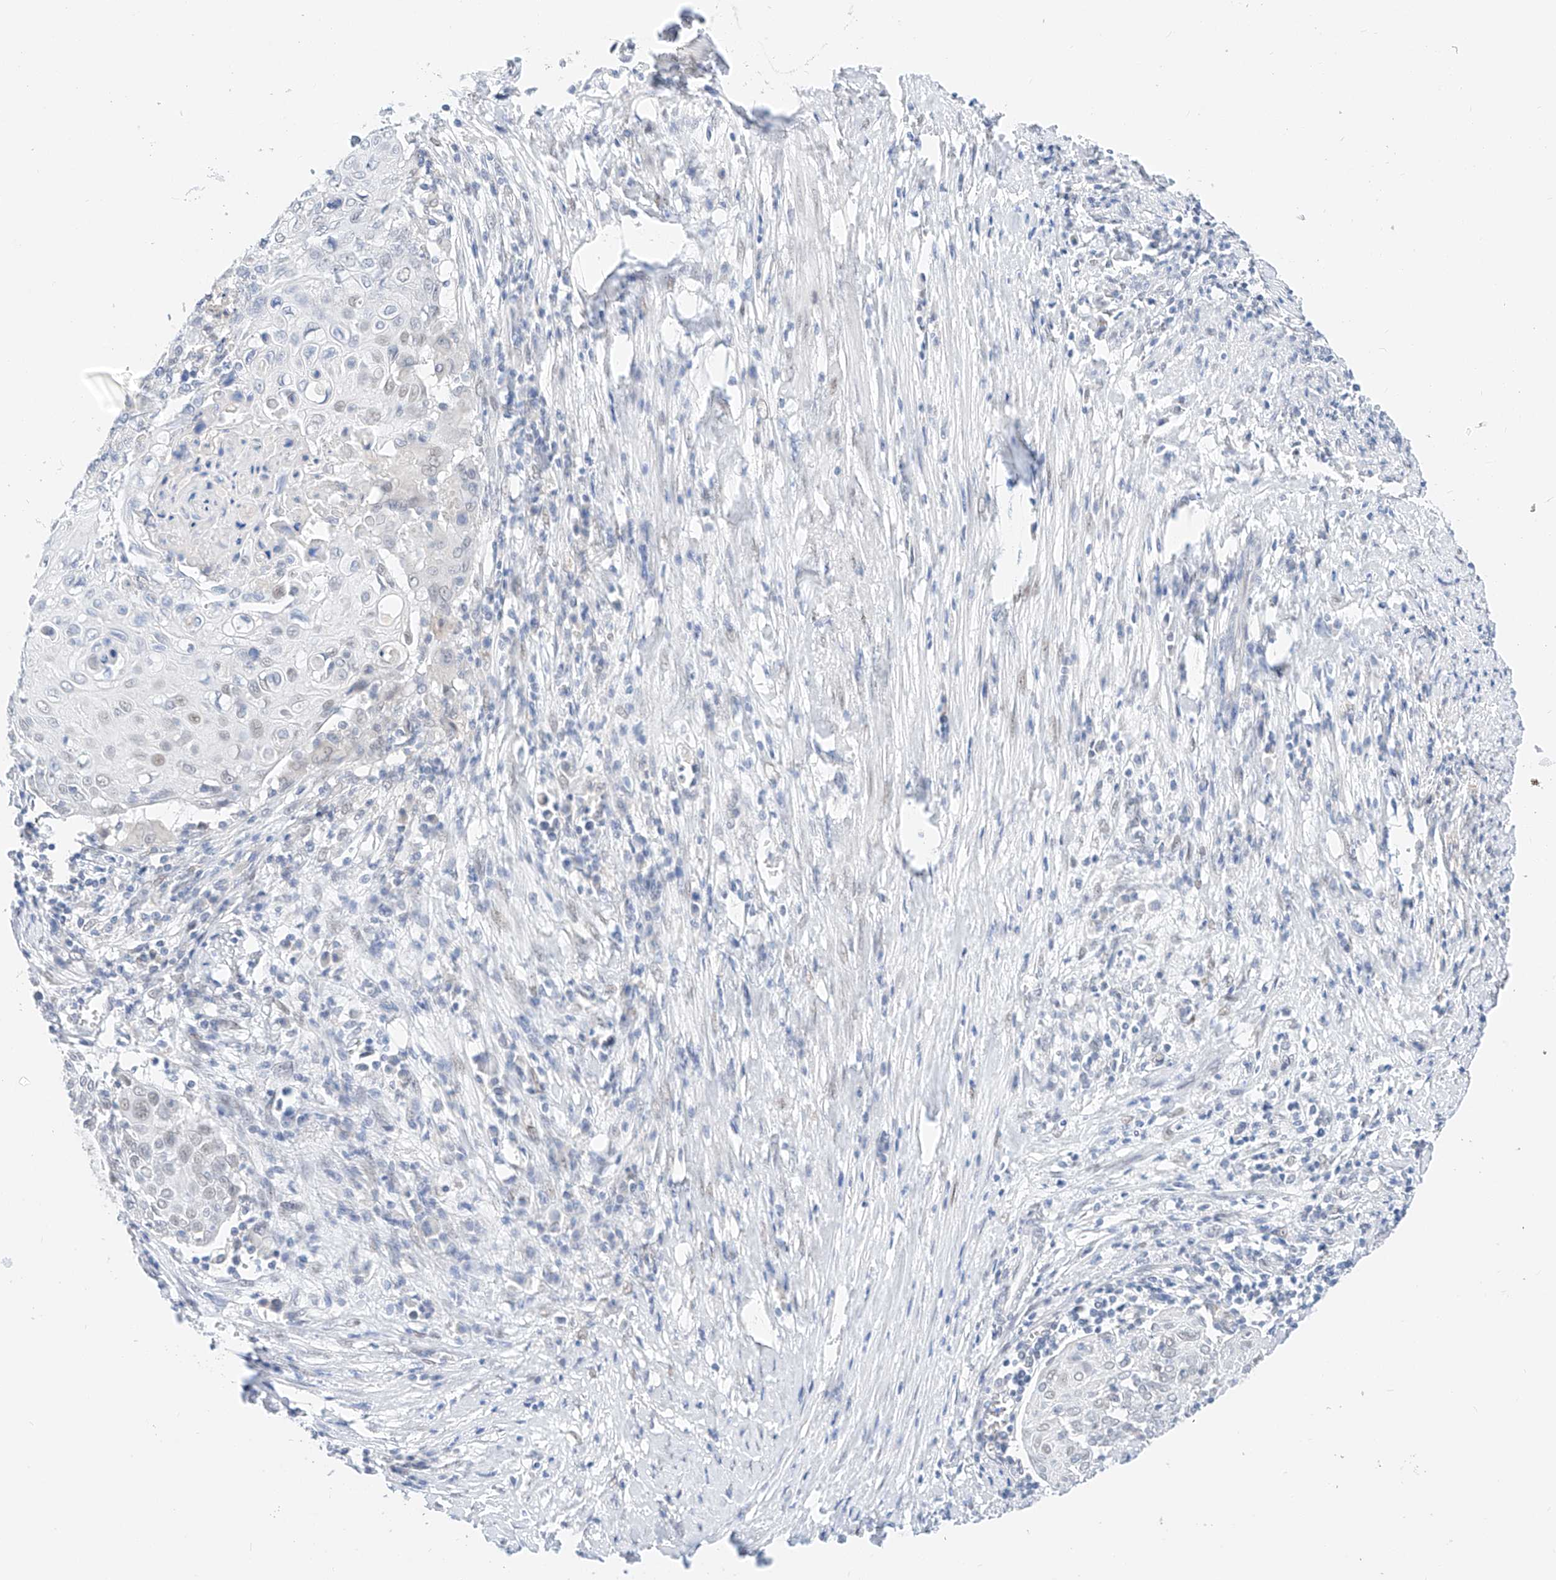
{"staining": {"intensity": "negative", "quantity": "none", "location": "none"}, "tissue": "cervical cancer", "cell_type": "Tumor cells", "image_type": "cancer", "snomed": [{"axis": "morphology", "description": "Squamous cell carcinoma, NOS"}, {"axis": "topography", "description": "Cervix"}], "caption": "Immunohistochemistry of human cervical cancer shows no positivity in tumor cells. (DAB IHC, high magnification).", "gene": "KCNJ1", "patient": {"sex": "female", "age": 39}}